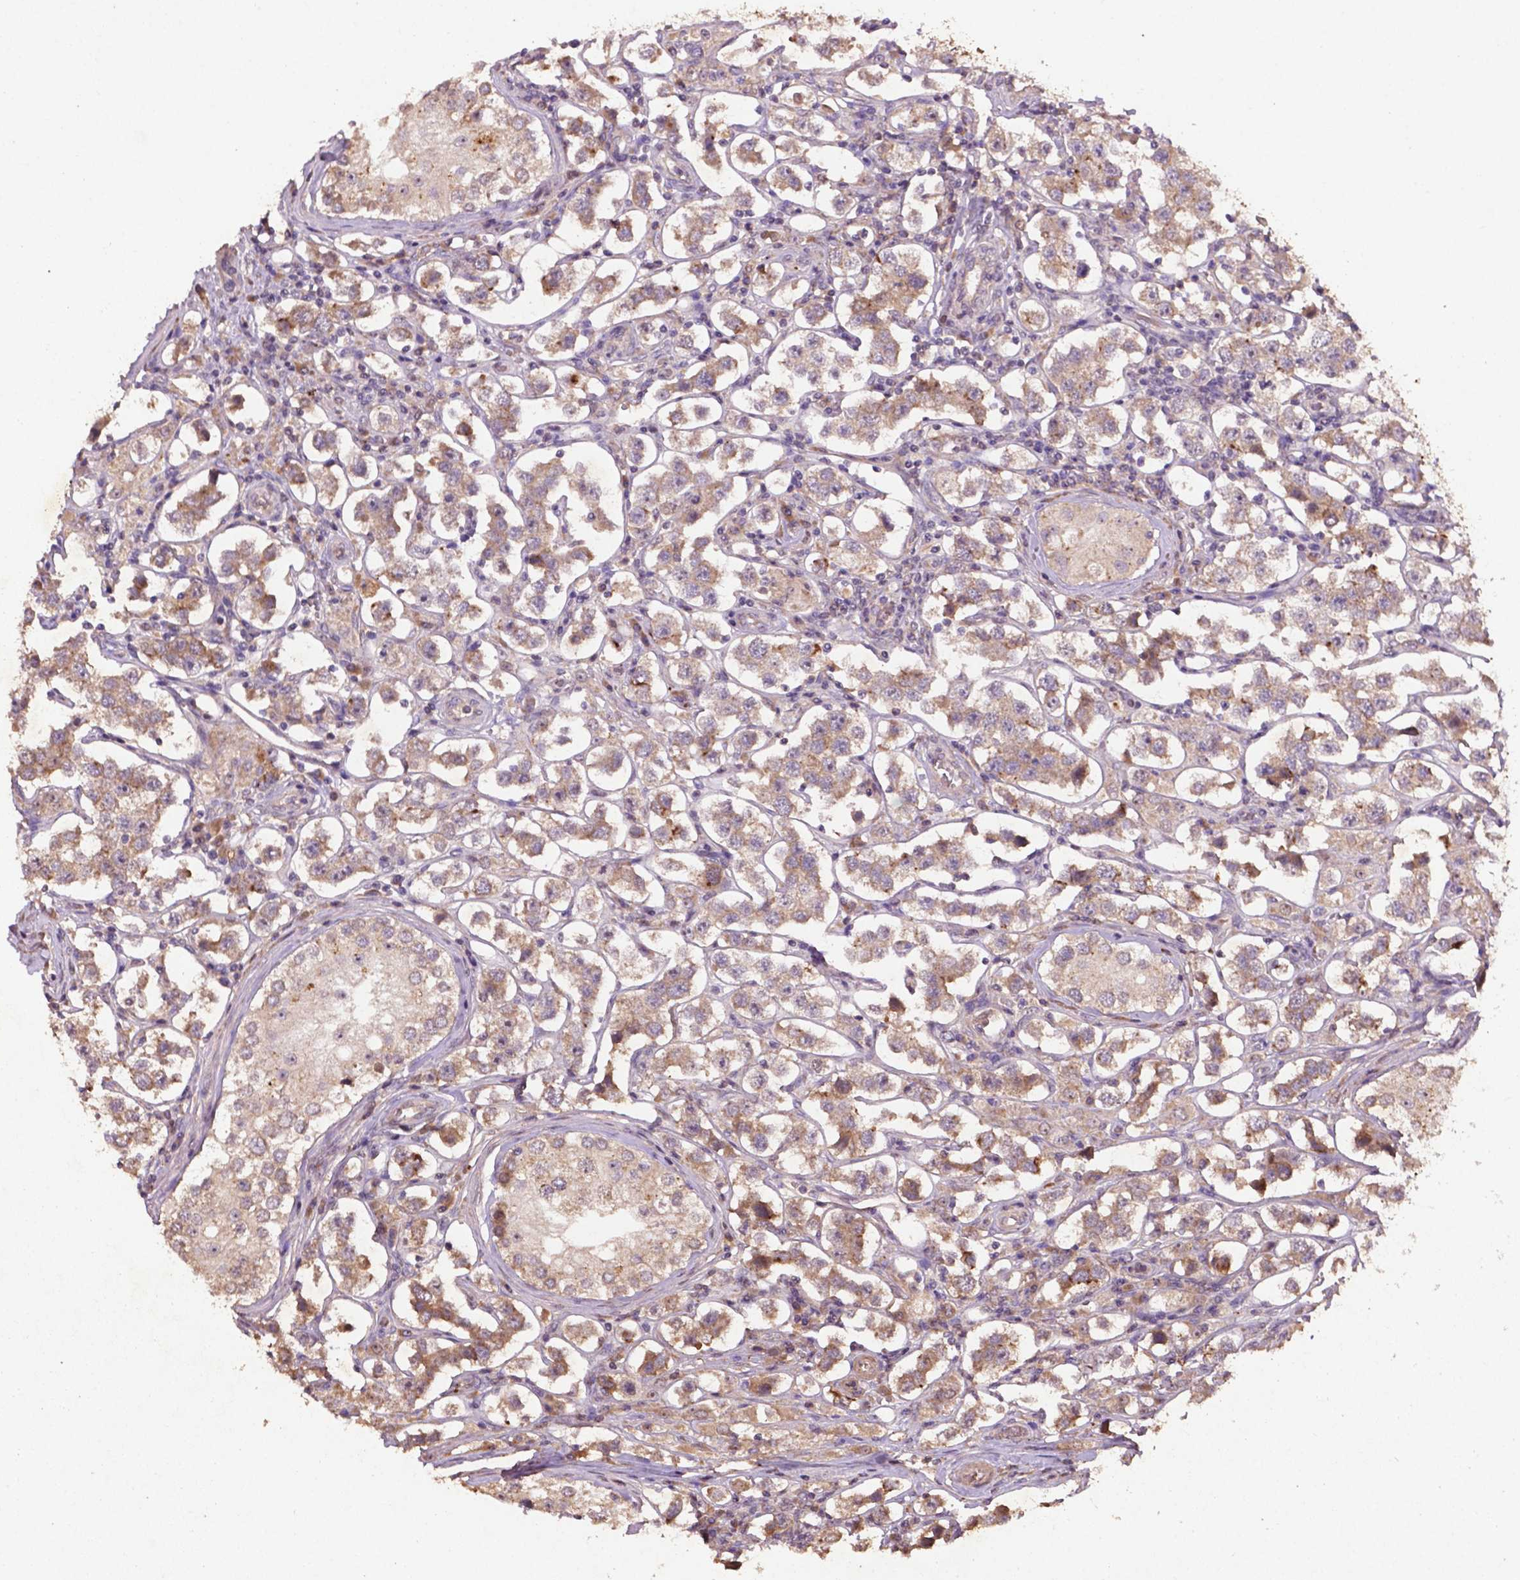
{"staining": {"intensity": "moderate", "quantity": ">75%", "location": "cytoplasmic/membranous"}, "tissue": "testis cancer", "cell_type": "Tumor cells", "image_type": "cancer", "snomed": [{"axis": "morphology", "description": "Seminoma, NOS"}, {"axis": "topography", "description": "Testis"}], "caption": "This histopathology image reveals immunohistochemistry staining of testis cancer (seminoma), with medium moderate cytoplasmic/membranous expression in about >75% of tumor cells.", "gene": "COQ2", "patient": {"sex": "male", "age": 37}}